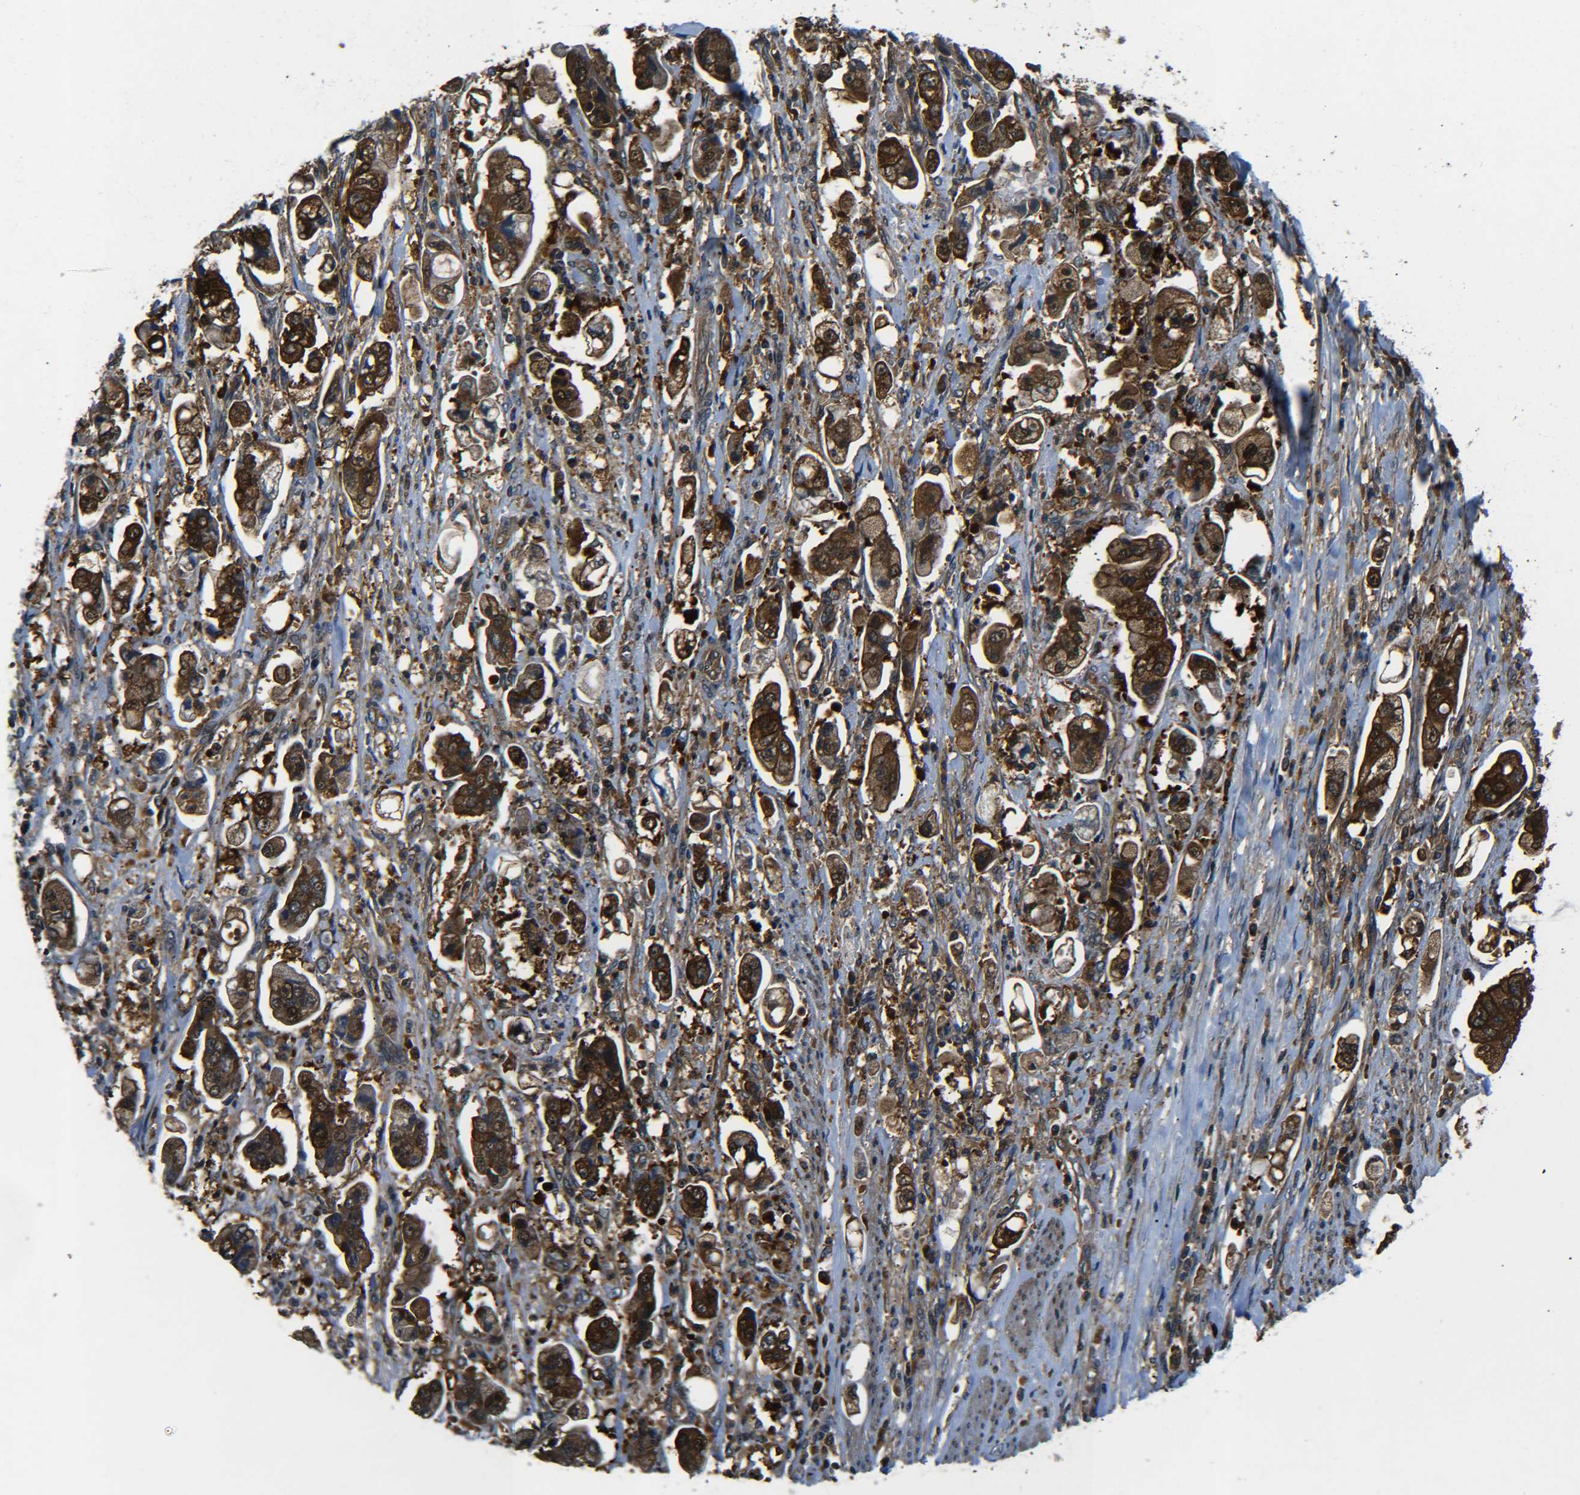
{"staining": {"intensity": "strong", "quantity": ">75%", "location": "cytoplasmic/membranous,nuclear"}, "tissue": "stomach cancer", "cell_type": "Tumor cells", "image_type": "cancer", "snomed": [{"axis": "morphology", "description": "Adenocarcinoma, NOS"}, {"axis": "topography", "description": "Stomach"}], "caption": "DAB immunohistochemical staining of stomach cancer (adenocarcinoma) demonstrates strong cytoplasmic/membranous and nuclear protein staining in about >75% of tumor cells. (IHC, brightfield microscopy, high magnification).", "gene": "PREB", "patient": {"sex": "male", "age": 62}}